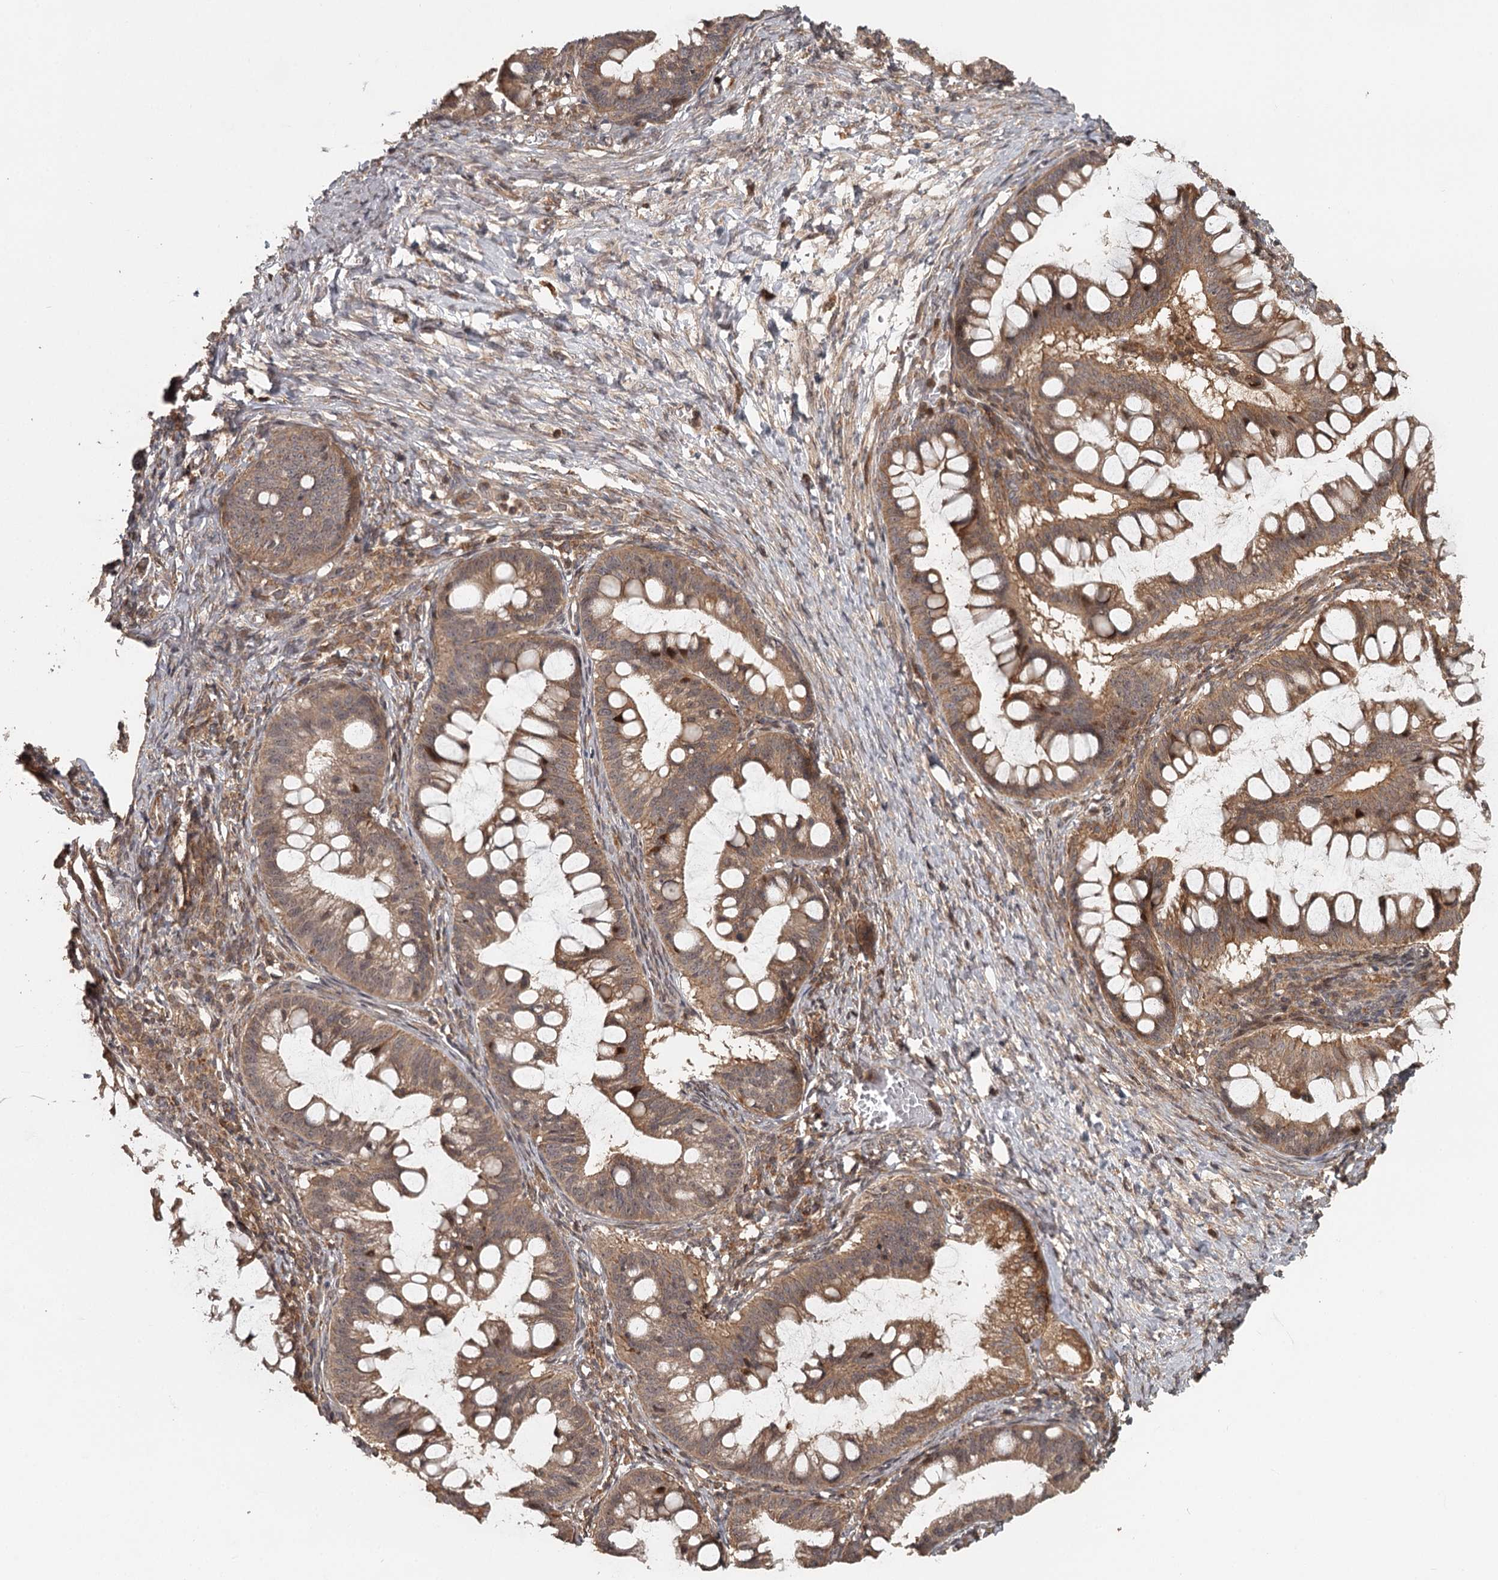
{"staining": {"intensity": "moderate", "quantity": ">75%", "location": "cytoplasmic/membranous"}, "tissue": "ovarian cancer", "cell_type": "Tumor cells", "image_type": "cancer", "snomed": [{"axis": "morphology", "description": "Cystadenocarcinoma, mucinous, NOS"}, {"axis": "topography", "description": "Ovary"}], "caption": "A brown stain labels moderate cytoplasmic/membranous expression of a protein in human ovarian cancer tumor cells.", "gene": "FAXC", "patient": {"sex": "female", "age": 73}}